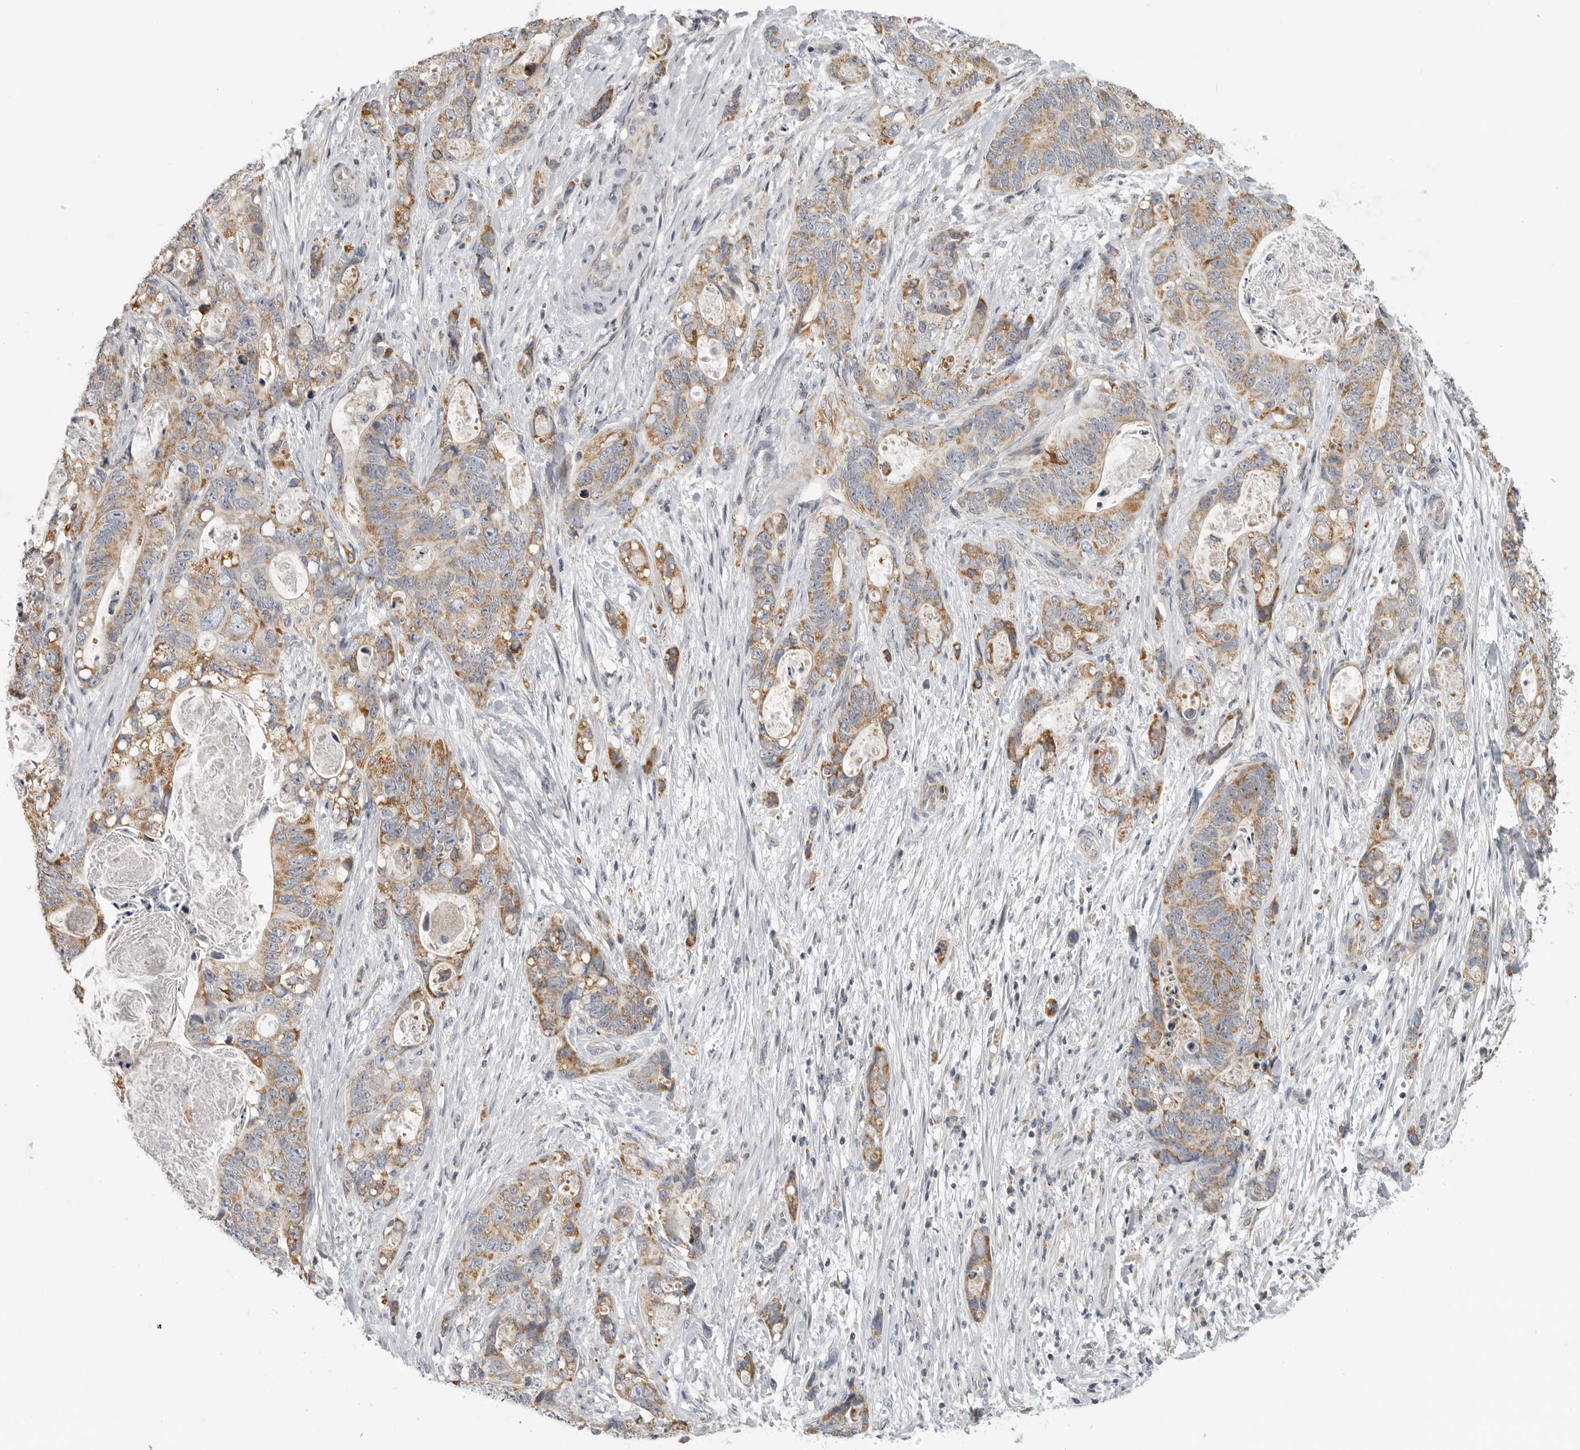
{"staining": {"intensity": "moderate", "quantity": ">75%", "location": "cytoplasmic/membranous"}, "tissue": "stomach cancer", "cell_type": "Tumor cells", "image_type": "cancer", "snomed": [{"axis": "morphology", "description": "Normal tissue, NOS"}, {"axis": "morphology", "description": "Adenocarcinoma, NOS"}, {"axis": "topography", "description": "Stomach"}], "caption": "This micrograph exhibits IHC staining of stomach cancer (adenocarcinoma), with medium moderate cytoplasmic/membranous positivity in about >75% of tumor cells.", "gene": "RXFP3", "patient": {"sex": "female", "age": 89}}